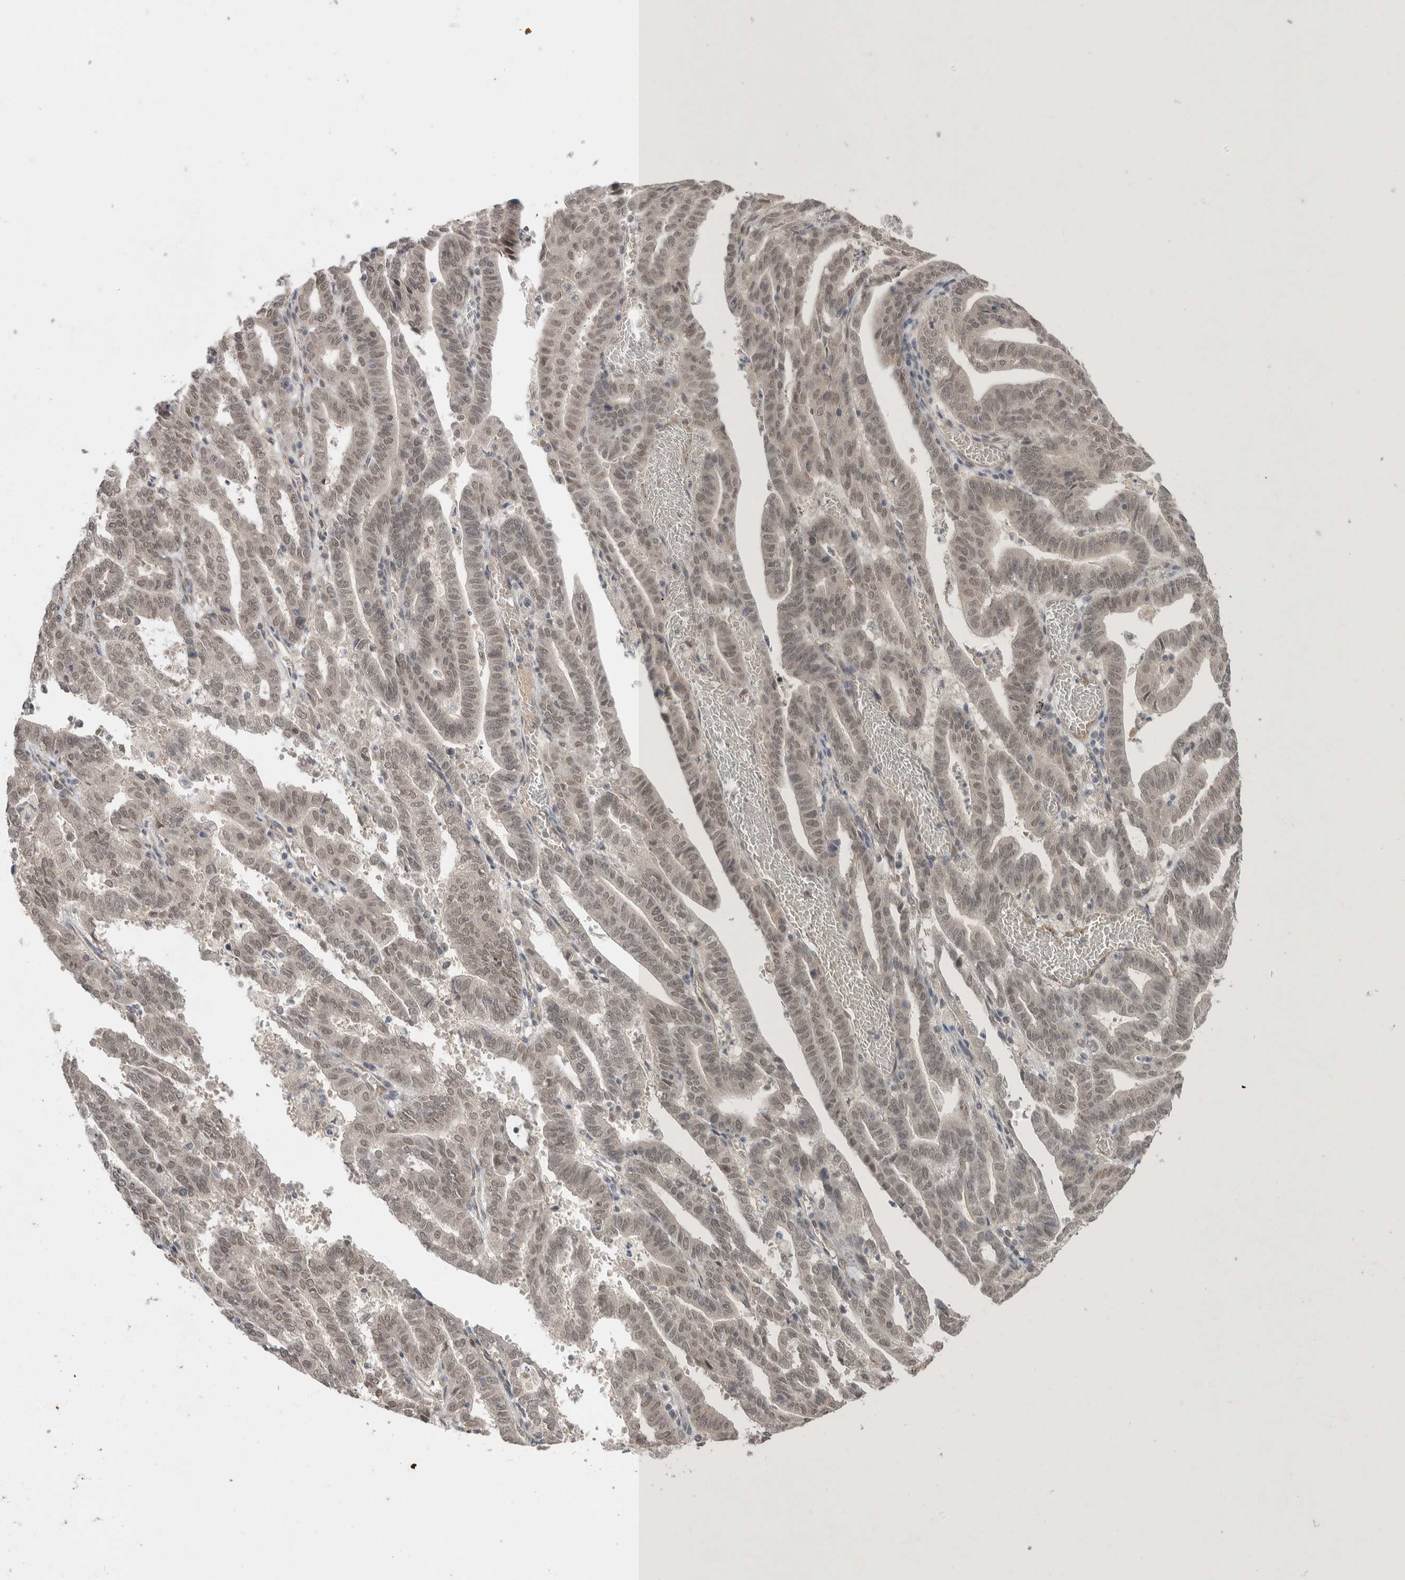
{"staining": {"intensity": "weak", "quantity": ">75%", "location": "nuclear"}, "tissue": "endometrial cancer", "cell_type": "Tumor cells", "image_type": "cancer", "snomed": [{"axis": "morphology", "description": "Adenocarcinoma, NOS"}, {"axis": "topography", "description": "Uterus"}], "caption": "Protein staining exhibits weak nuclear staining in about >75% of tumor cells in endometrial cancer (adenocarcinoma).", "gene": "ZNF704", "patient": {"sex": "female", "age": 83}}